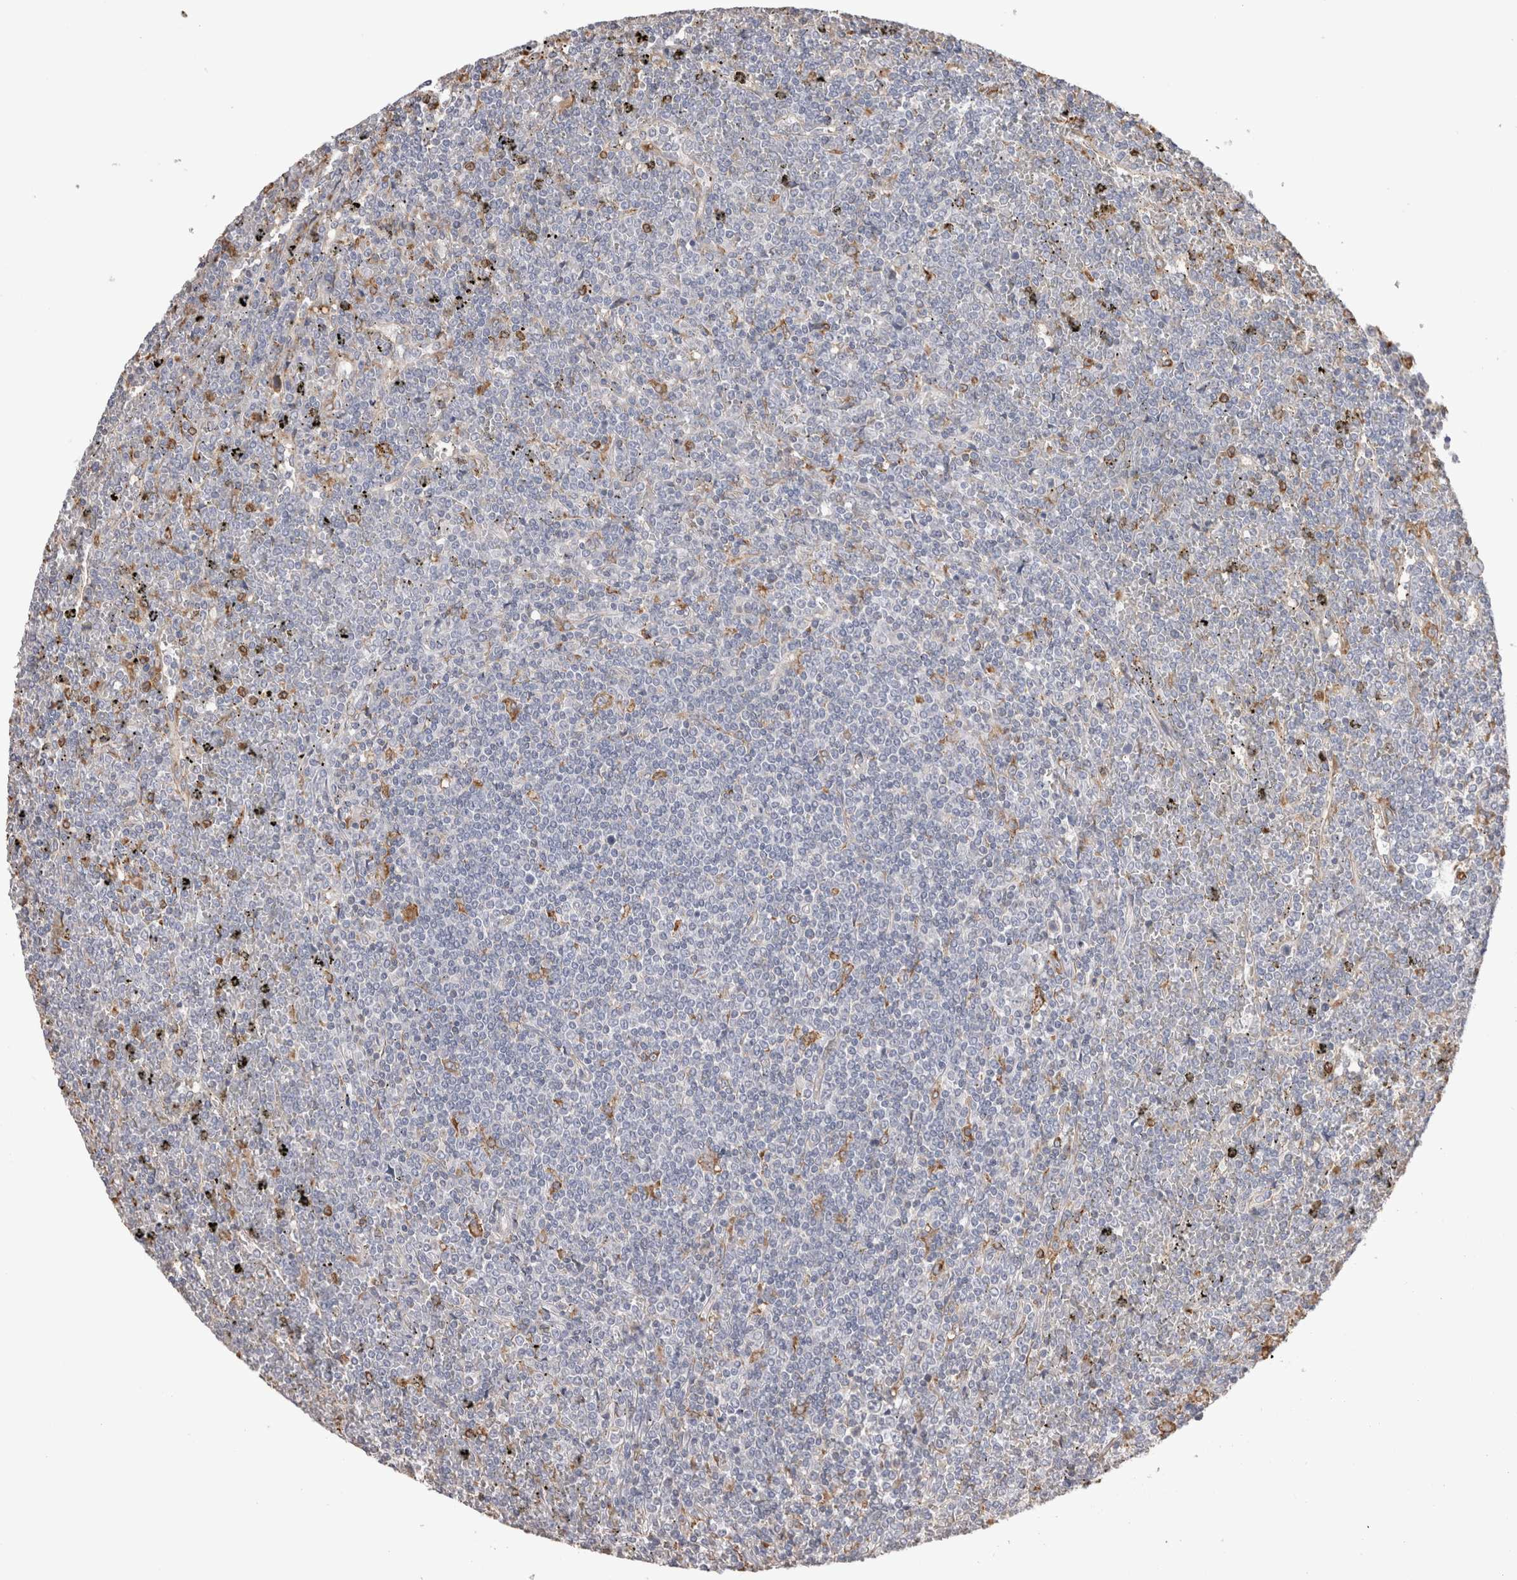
{"staining": {"intensity": "negative", "quantity": "none", "location": "none"}, "tissue": "lymphoma", "cell_type": "Tumor cells", "image_type": "cancer", "snomed": [{"axis": "morphology", "description": "Malignant lymphoma, non-Hodgkin's type, Low grade"}, {"axis": "topography", "description": "Spleen"}], "caption": "Tumor cells are negative for brown protein staining in low-grade malignant lymphoma, non-Hodgkin's type.", "gene": "LRPAP1", "patient": {"sex": "female", "age": 19}}